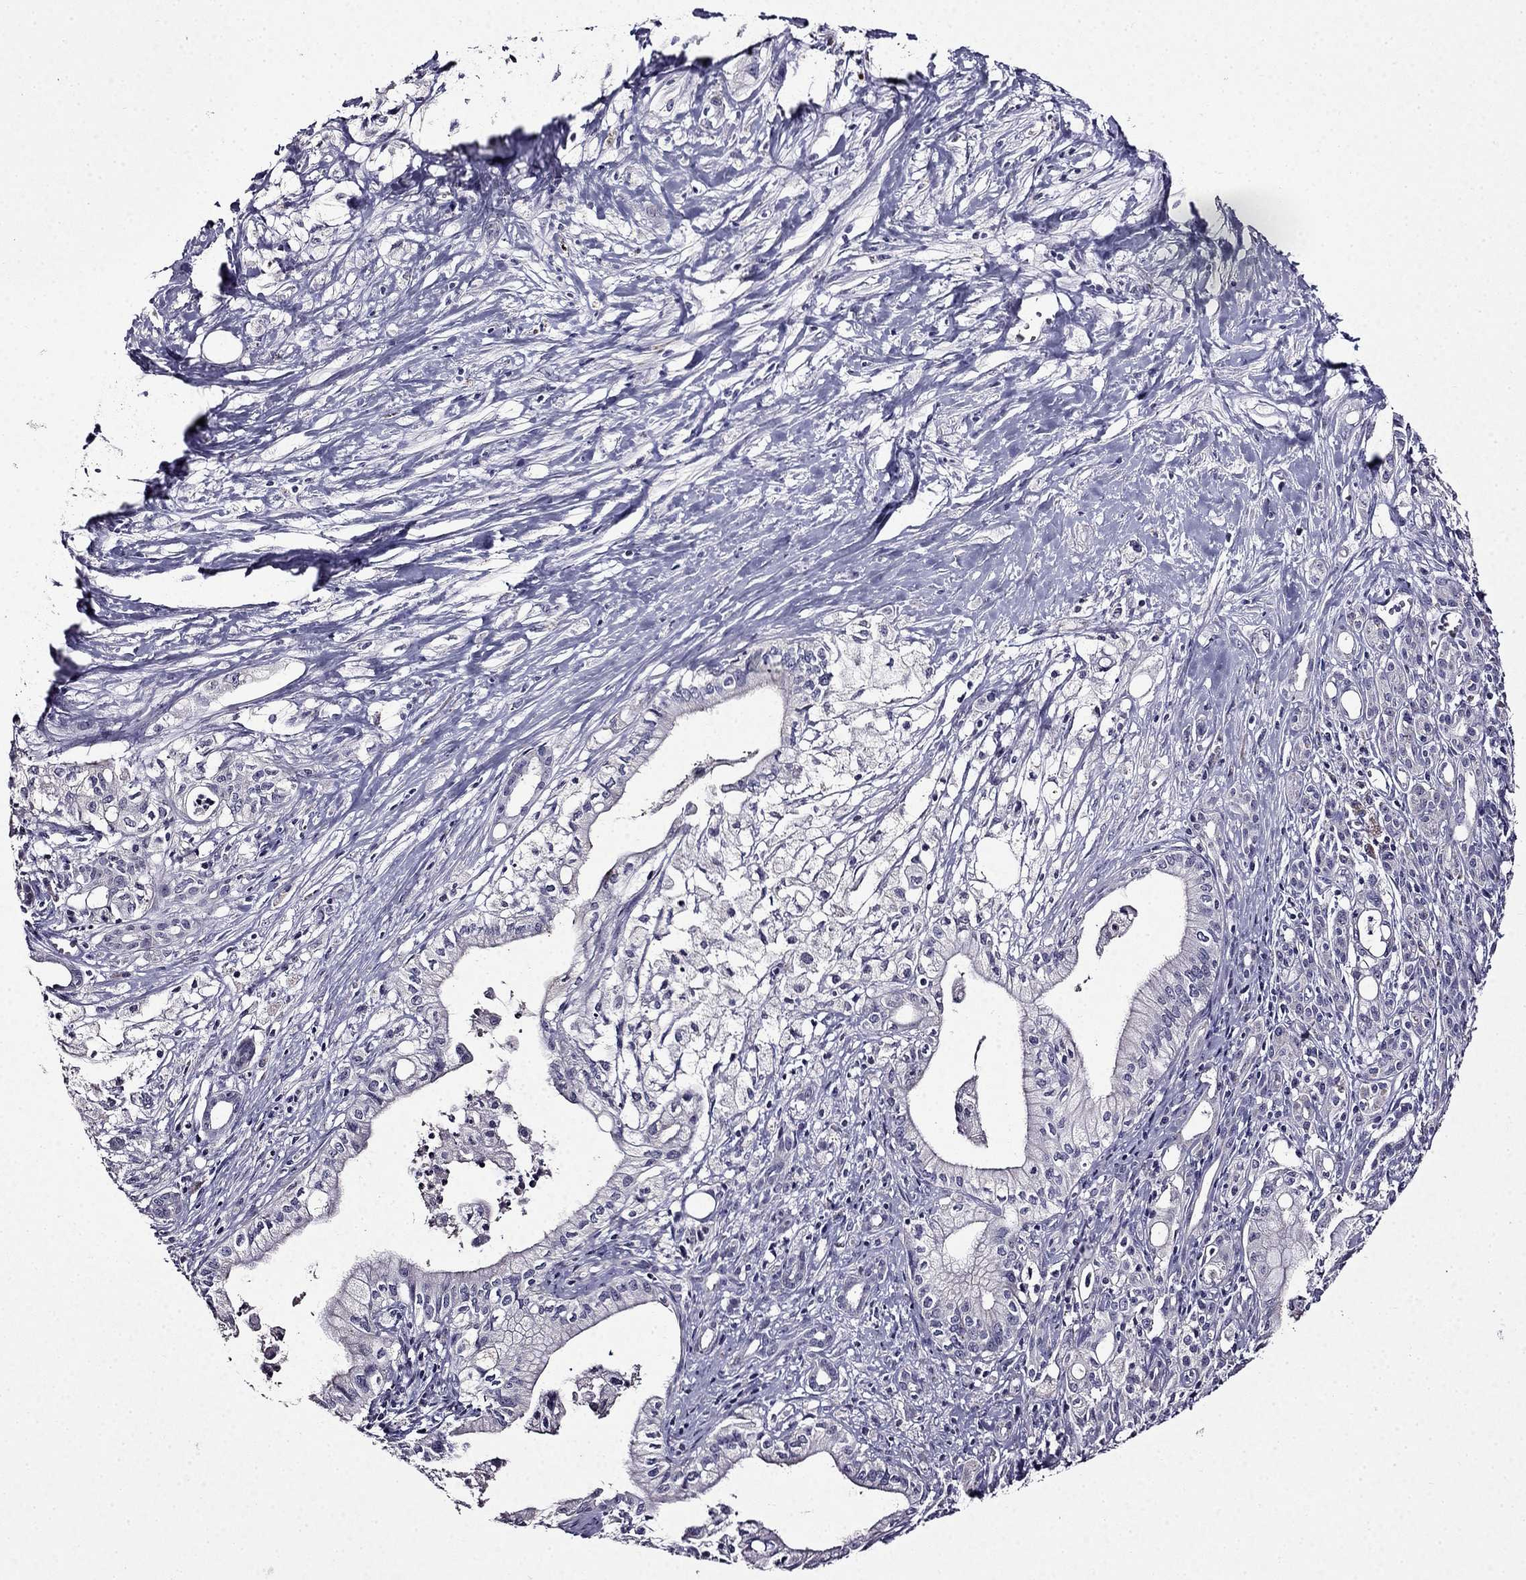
{"staining": {"intensity": "negative", "quantity": "none", "location": "none"}, "tissue": "pancreatic cancer", "cell_type": "Tumor cells", "image_type": "cancer", "snomed": [{"axis": "morphology", "description": "Adenocarcinoma, NOS"}, {"axis": "topography", "description": "Pancreas"}], "caption": "DAB immunohistochemical staining of pancreatic adenocarcinoma displays no significant staining in tumor cells. (DAB (3,3'-diaminobenzidine) IHC visualized using brightfield microscopy, high magnification).", "gene": "TMEM266", "patient": {"sex": "male", "age": 71}}